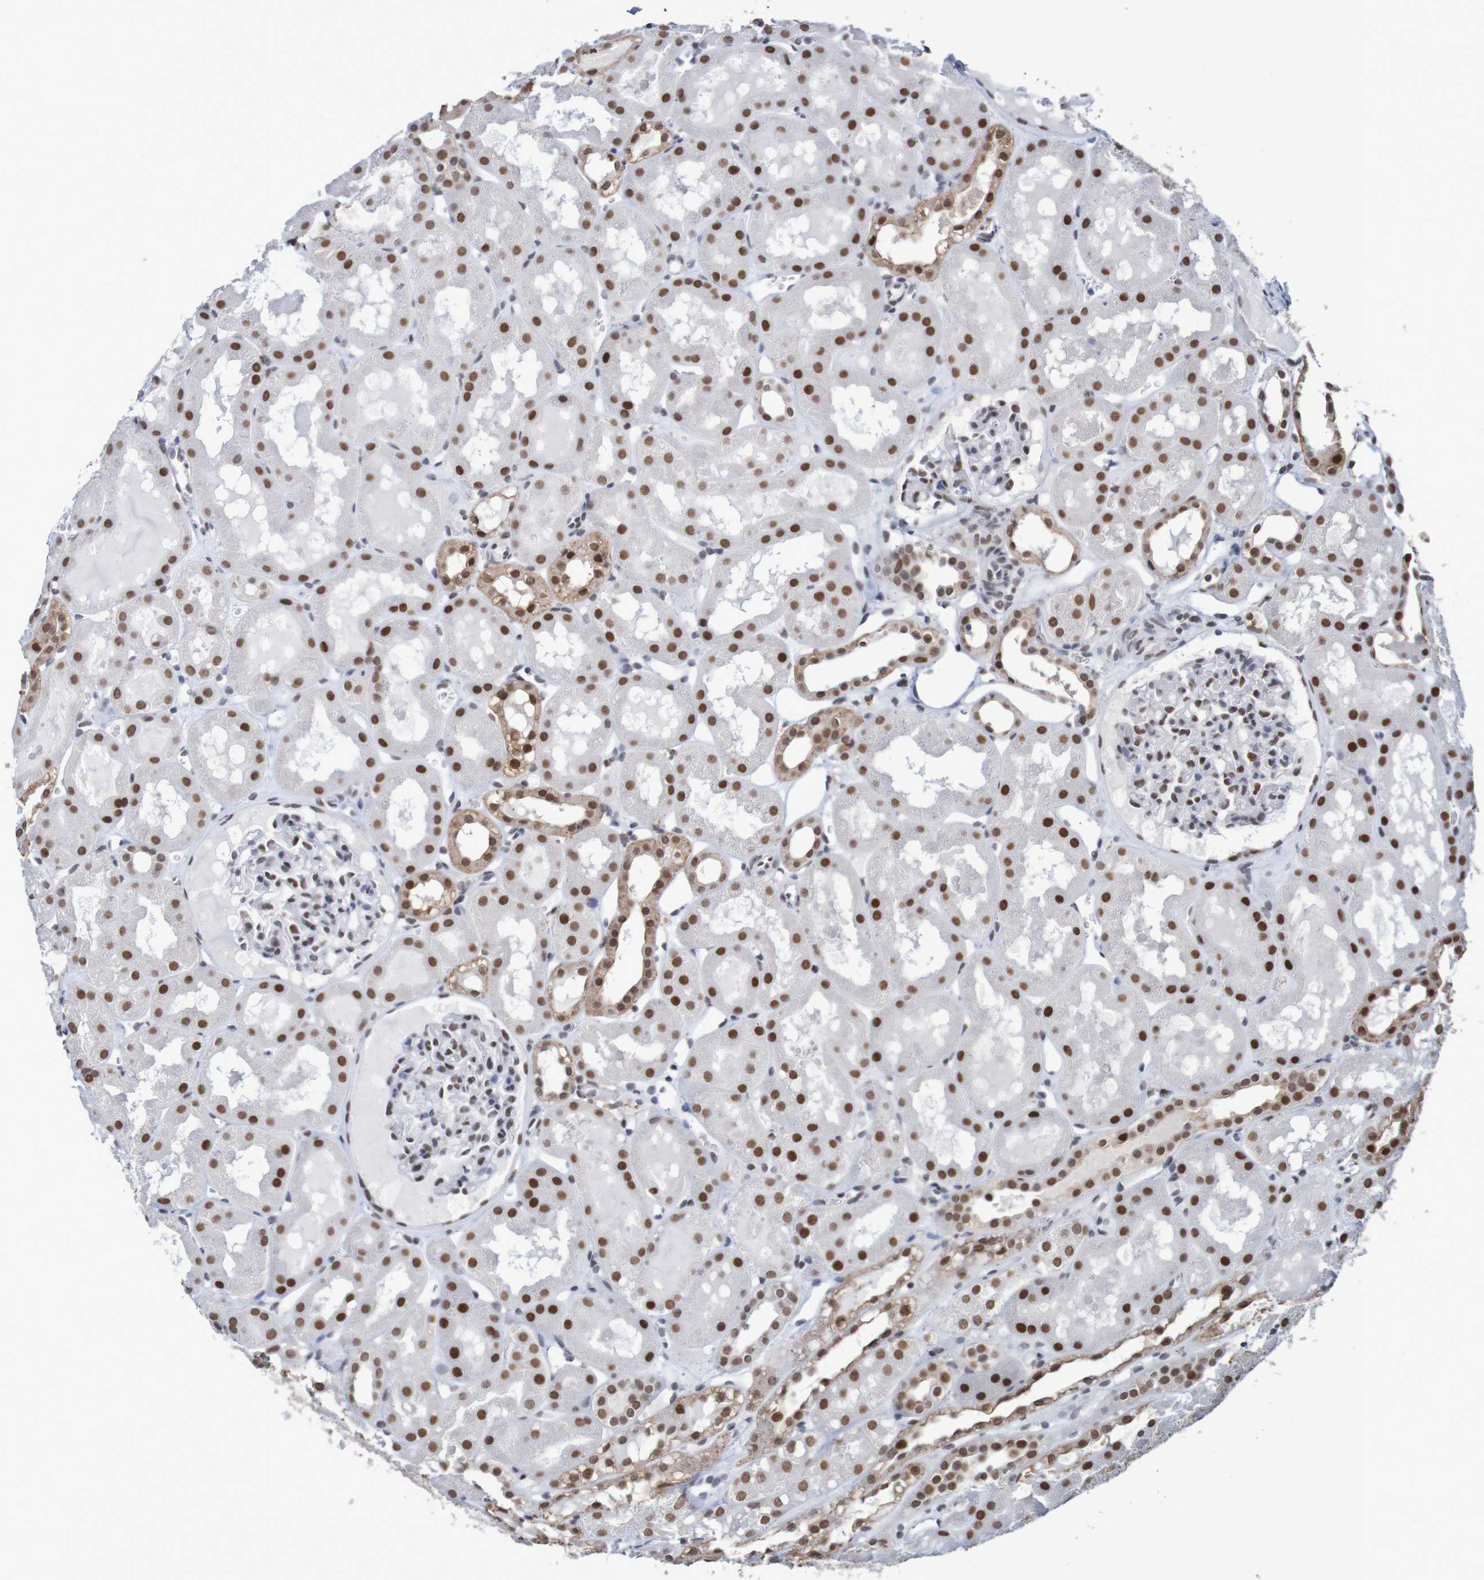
{"staining": {"intensity": "strong", "quantity": "25%-75%", "location": "nuclear"}, "tissue": "kidney", "cell_type": "Cells in glomeruli", "image_type": "normal", "snomed": [{"axis": "morphology", "description": "Normal tissue, NOS"}, {"axis": "topography", "description": "Kidney"}, {"axis": "topography", "description": "Urinary bladder"}], "caption": "Immunohistochemistry (IHC) staining of benign kidney, which shows high levels of strong nuclear expression in approximately 25%-75% of cells in glomeruli indicating strong nuclear protein positivity. The staining was performed using DAB (3,3'-diaminobenzidine) (brown) for protein detection and nuclei were counterstained in hematoxylin (blue).", "gene": "MRTFB", "patient": {"sex": "male", "age": 16}}